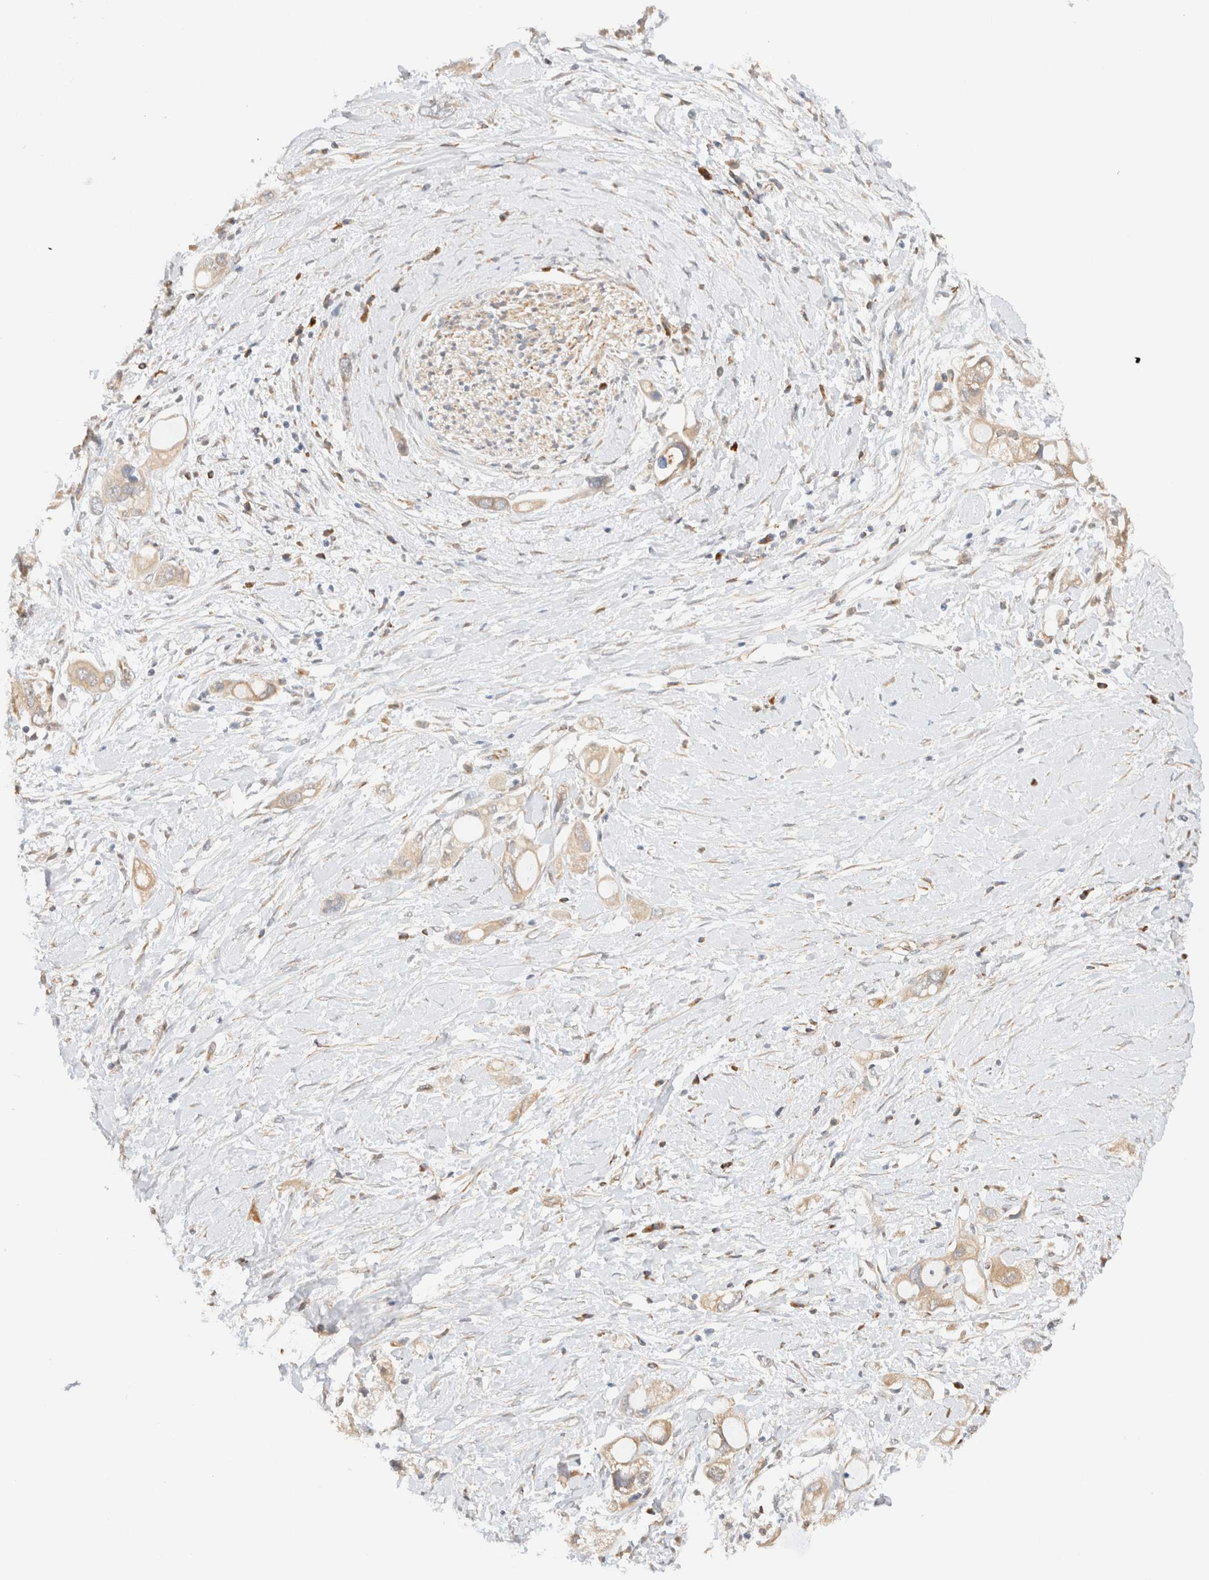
{"staining": {"intensity": "weak", "quantity": ">75%", "location": "cytoplasmic/membranous"}, "tissue": "pancreatic cancer", "cell_type": "Tumor cells", "image_type": "cancer", "snomed": [{"axis": "morphology", "description": "Adenocarcinoma, NOS"}, {"axis": "topography", "description": "Pancreas"}], "caption": "Immunohistochemistry staining of adenocarcinoma (pancreatic), which demonstrates low levels of weak cytoplasmic/membranous positivity in about >75% of tumor cells indicating weak cytoplasmic/membranous protein staining. The staining was performed using DAB (3,3'-diaminobenzidine) (brown) for protein detection and nuclei were counterstained in hematoxylin (blue).", "gene": "SYVN1", "patient": {"sex": "female", "age": 56}}